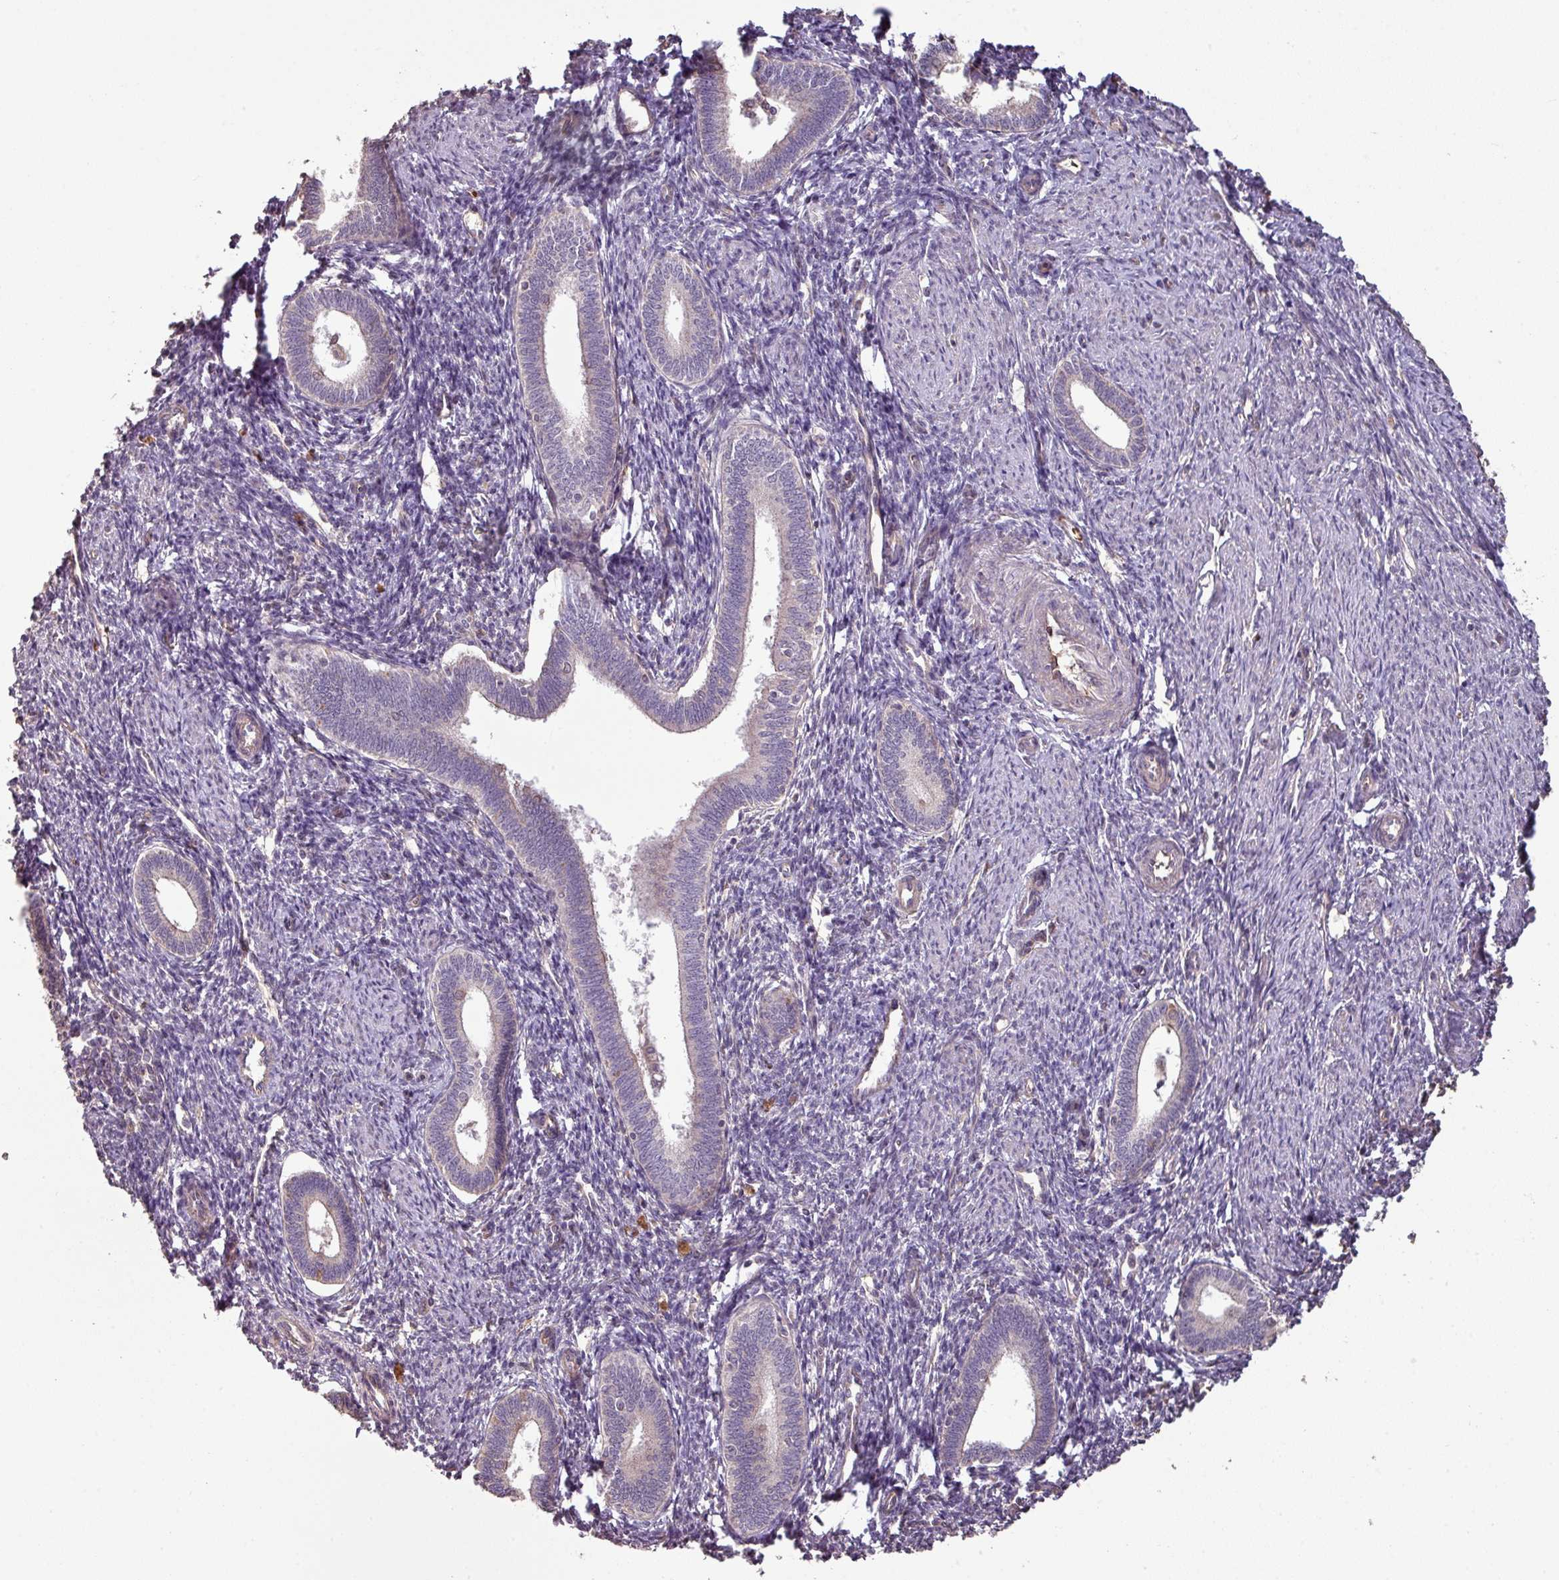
{"staining": {"intensity": "negative", "quantity": "none", "location": "none"}, "tissue": "endometrium", "cell_type": "Cells in endometrial stroma", "image_type": "normal", "snomed": [{"axis": "morphology", "description": "Normal tissue, NOS"}, {"axis": "topography", "description": "Endometrium"}], "caption": "Micrograph shows no significant protein staining in cells in endometrial stroma of benign endometrium. The staining is performed using DAB brown chromogen with nuclei counter-stained in using hematoxylin.", "gene": "NHSL2", "patient": {"sex": "female", "age": 41}}